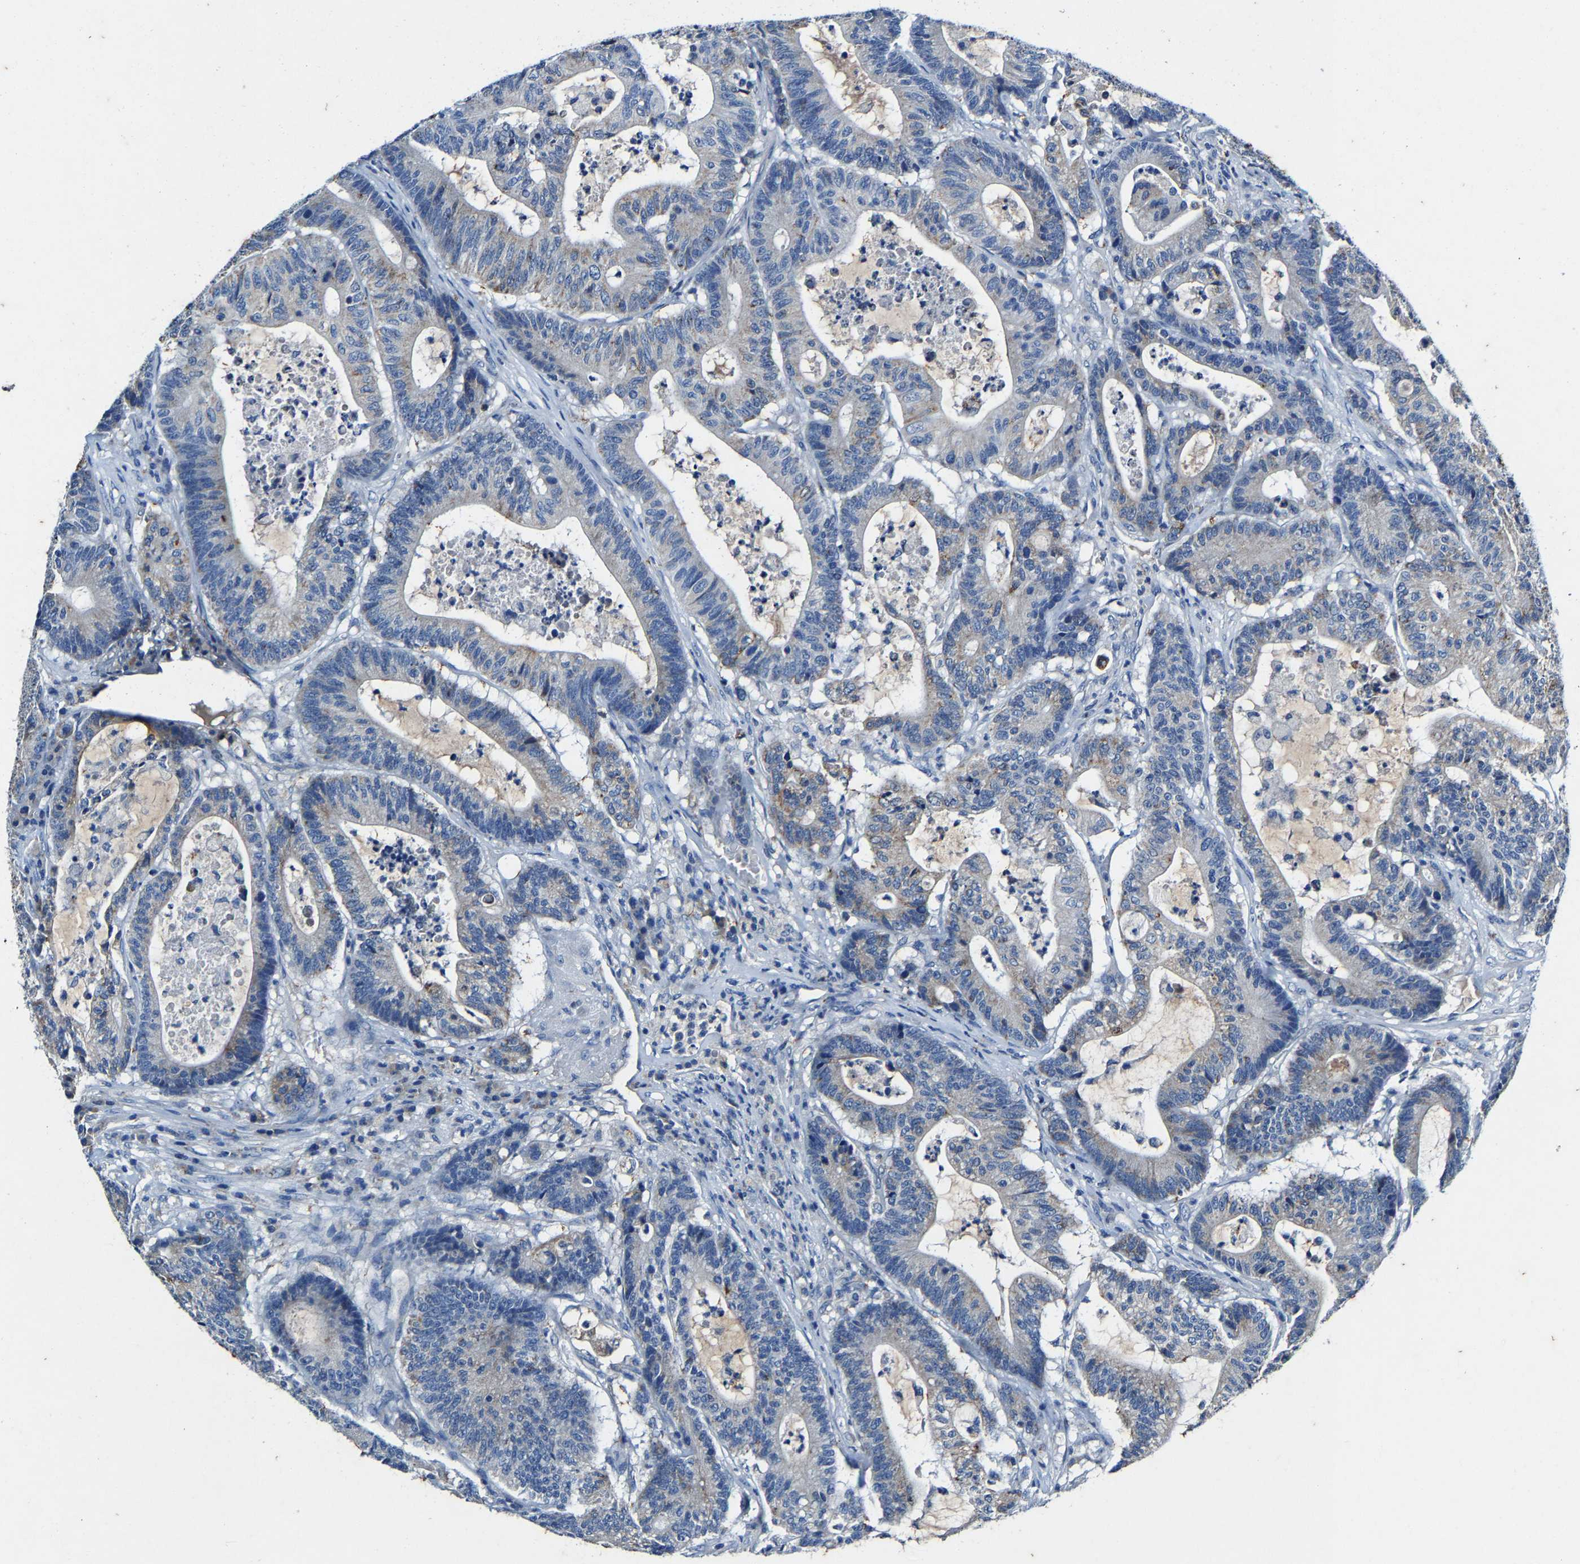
{"staining": {"intensity": "negative", "quantity": "none", "location": "none"}, "tissue": "colorectal cancer", "cell_type": "Tumor cells", "image_type": "cancer", "snomed": [{"axis": "morphology", "description": "Adenocarcinoma, NOS"}, {"axis": "topography", "description": "Colon"}], "caption": "There is no significant expression in tumor cells of colorectal cancer.", "gene": "SLC25A25", "patient": {"sex": "female", "age": 84}}